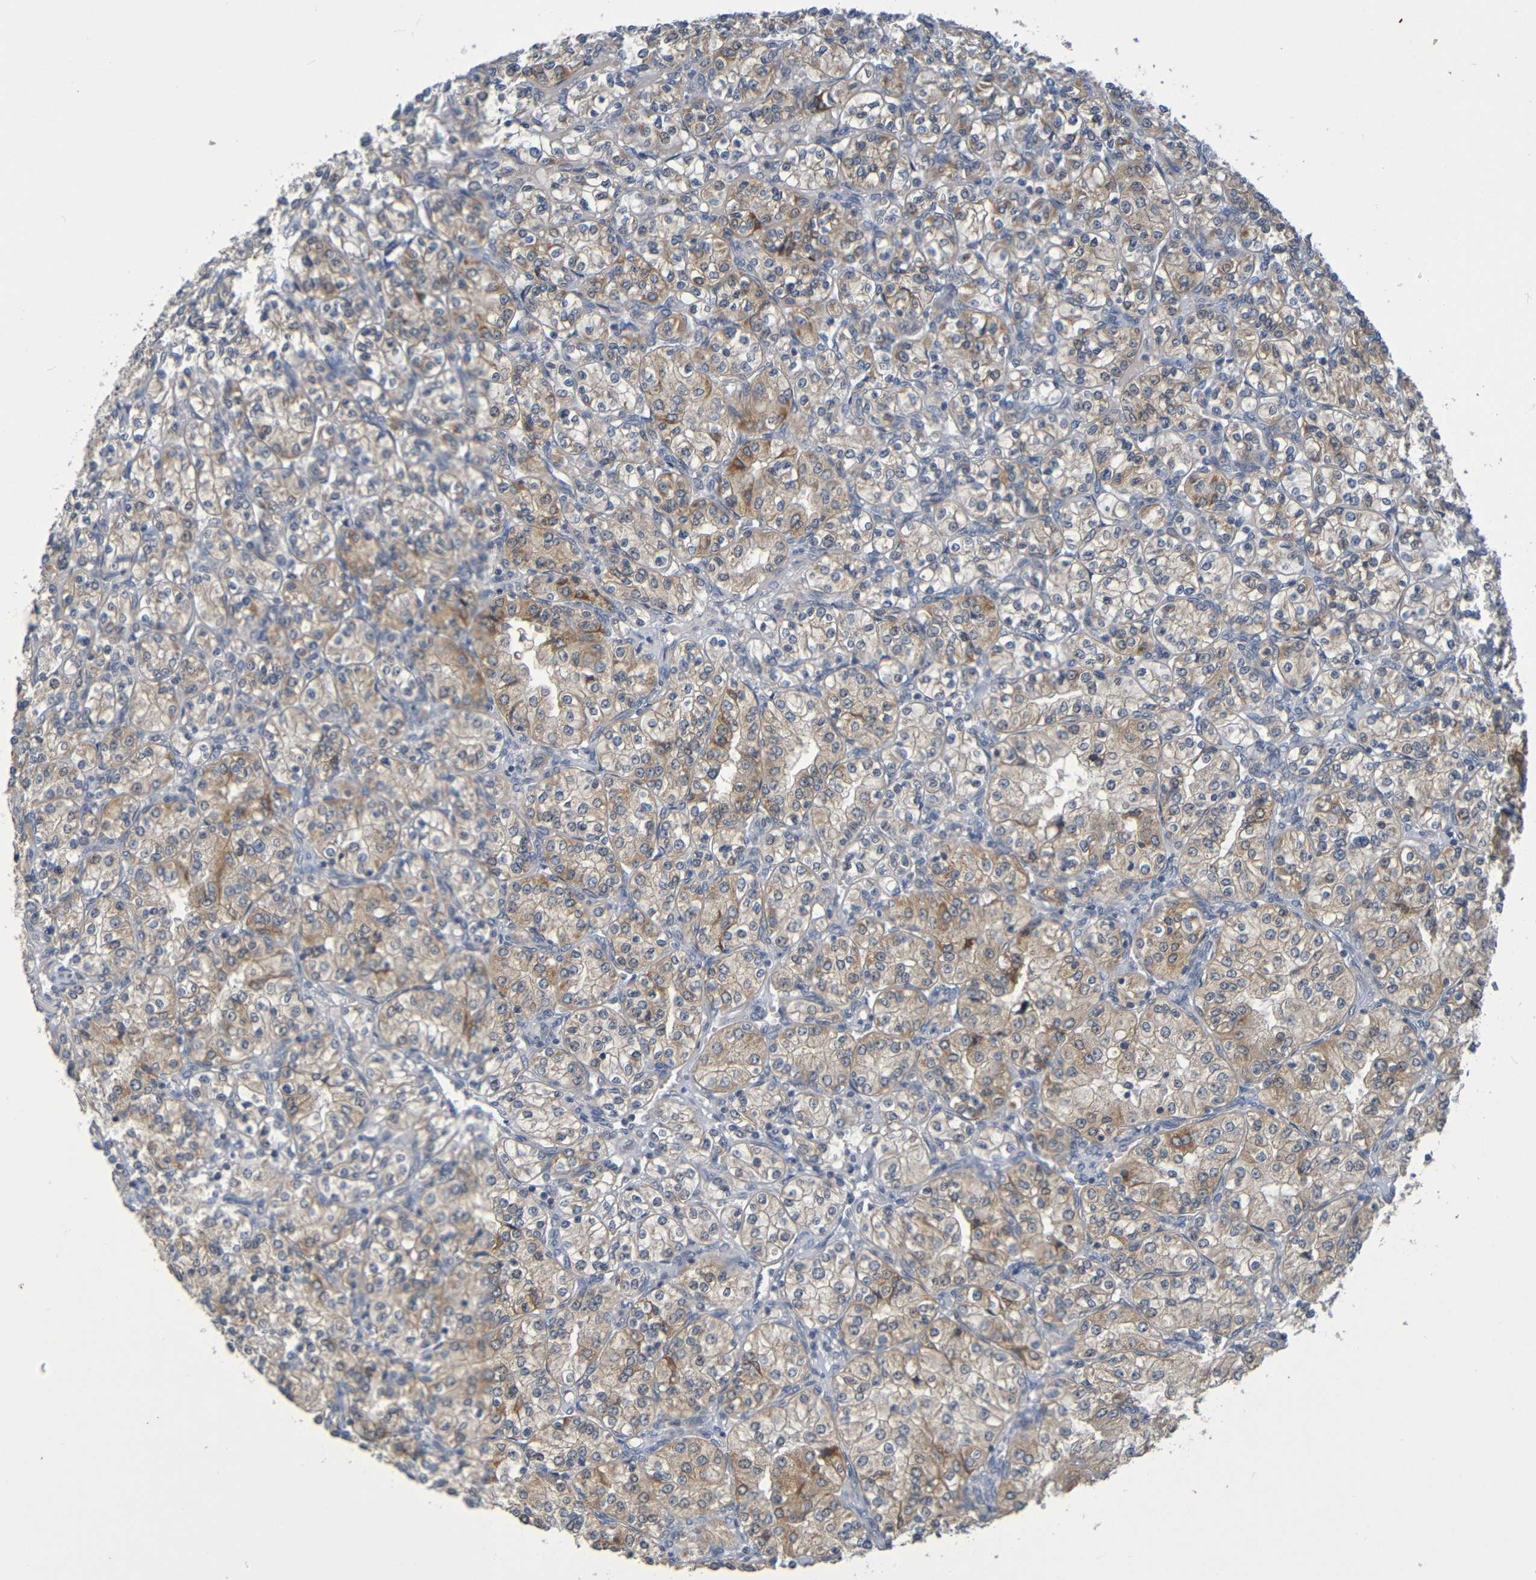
{"staining": {"intensity": "moderate", "quantity": ">75%", "location": "cytoplasmic/membranous"}, "tissue": "renal cancer", "cell_type": "Tumor cells", "image_type": "cancer", "snomed": [{"axis": "morphology", "description": "Adenocarcinoma, NOS"}, {"axis": "topography", "description": "Kidney"}], "caption": "The micrograph displays immunohistochemical staining of renal cancer (adenocarcinoma). There is moderate cytoplasmic/membranous expression is appreciated in about >75% of tumor cells.", "gene": "CYP4F2", "patient": {"sex": "male", "age": 77}}